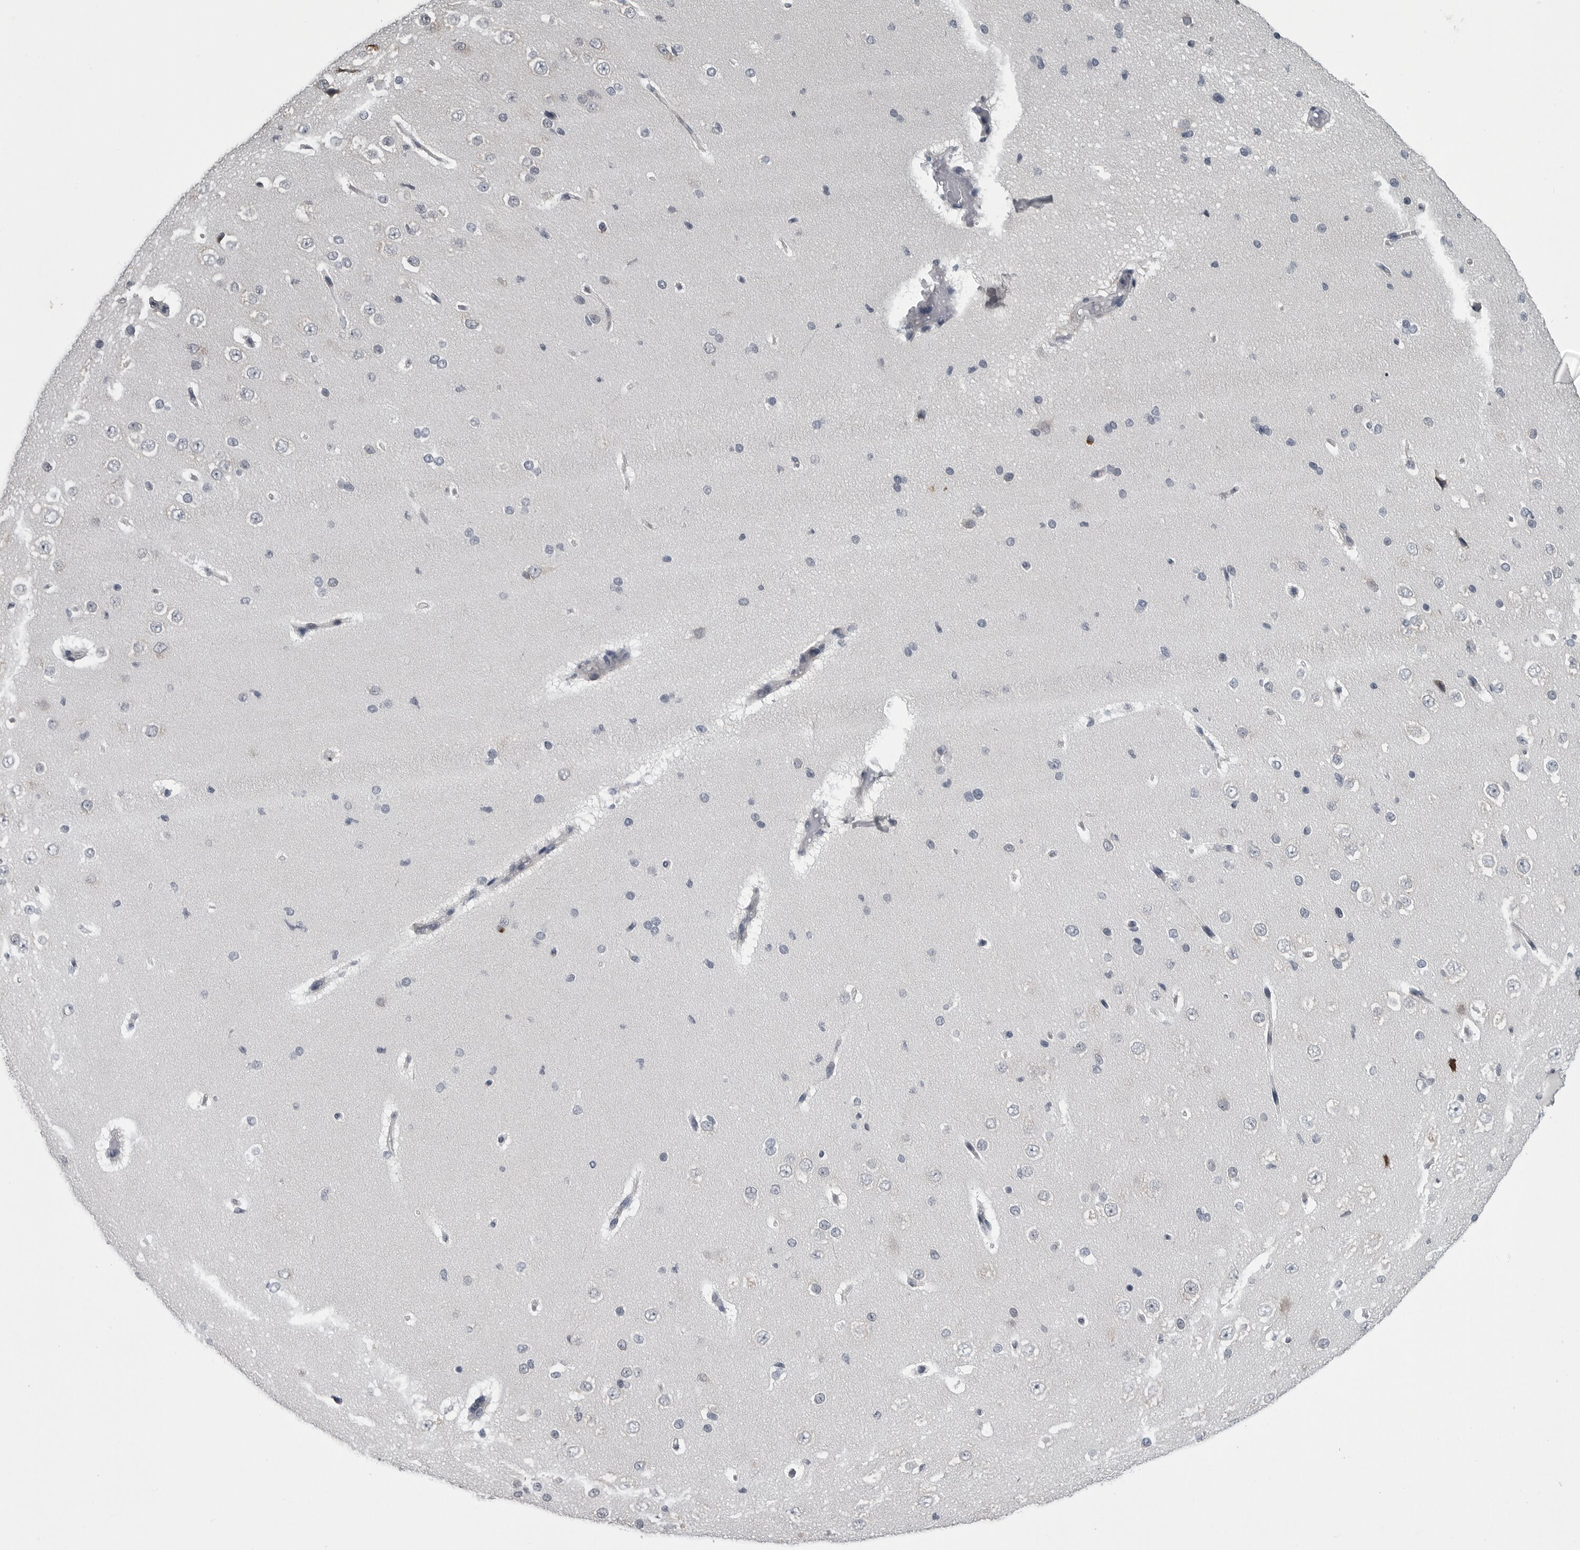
{"staining": {"intensity": "negative", "quantity": "none", "location": "none"}, "tissue": "cerebral cortex", "cell_type": "Endothelial cells", "image_type": "normal", "snomed": [{"axis": "morphology", "description": "Normal tissue, NOS"}, {"axis": "morphology", "description": "Developmental malformation"}, {"axis": "topography", "description": "Cerebral cortex"}], "caption": "This is an immunohistochemistry micrograph of unremarkable cerebral cortex. There is no expression in endothelial cells.", "gene": "LYSMD1", "patient": {"sex": "female", "age": 30}}